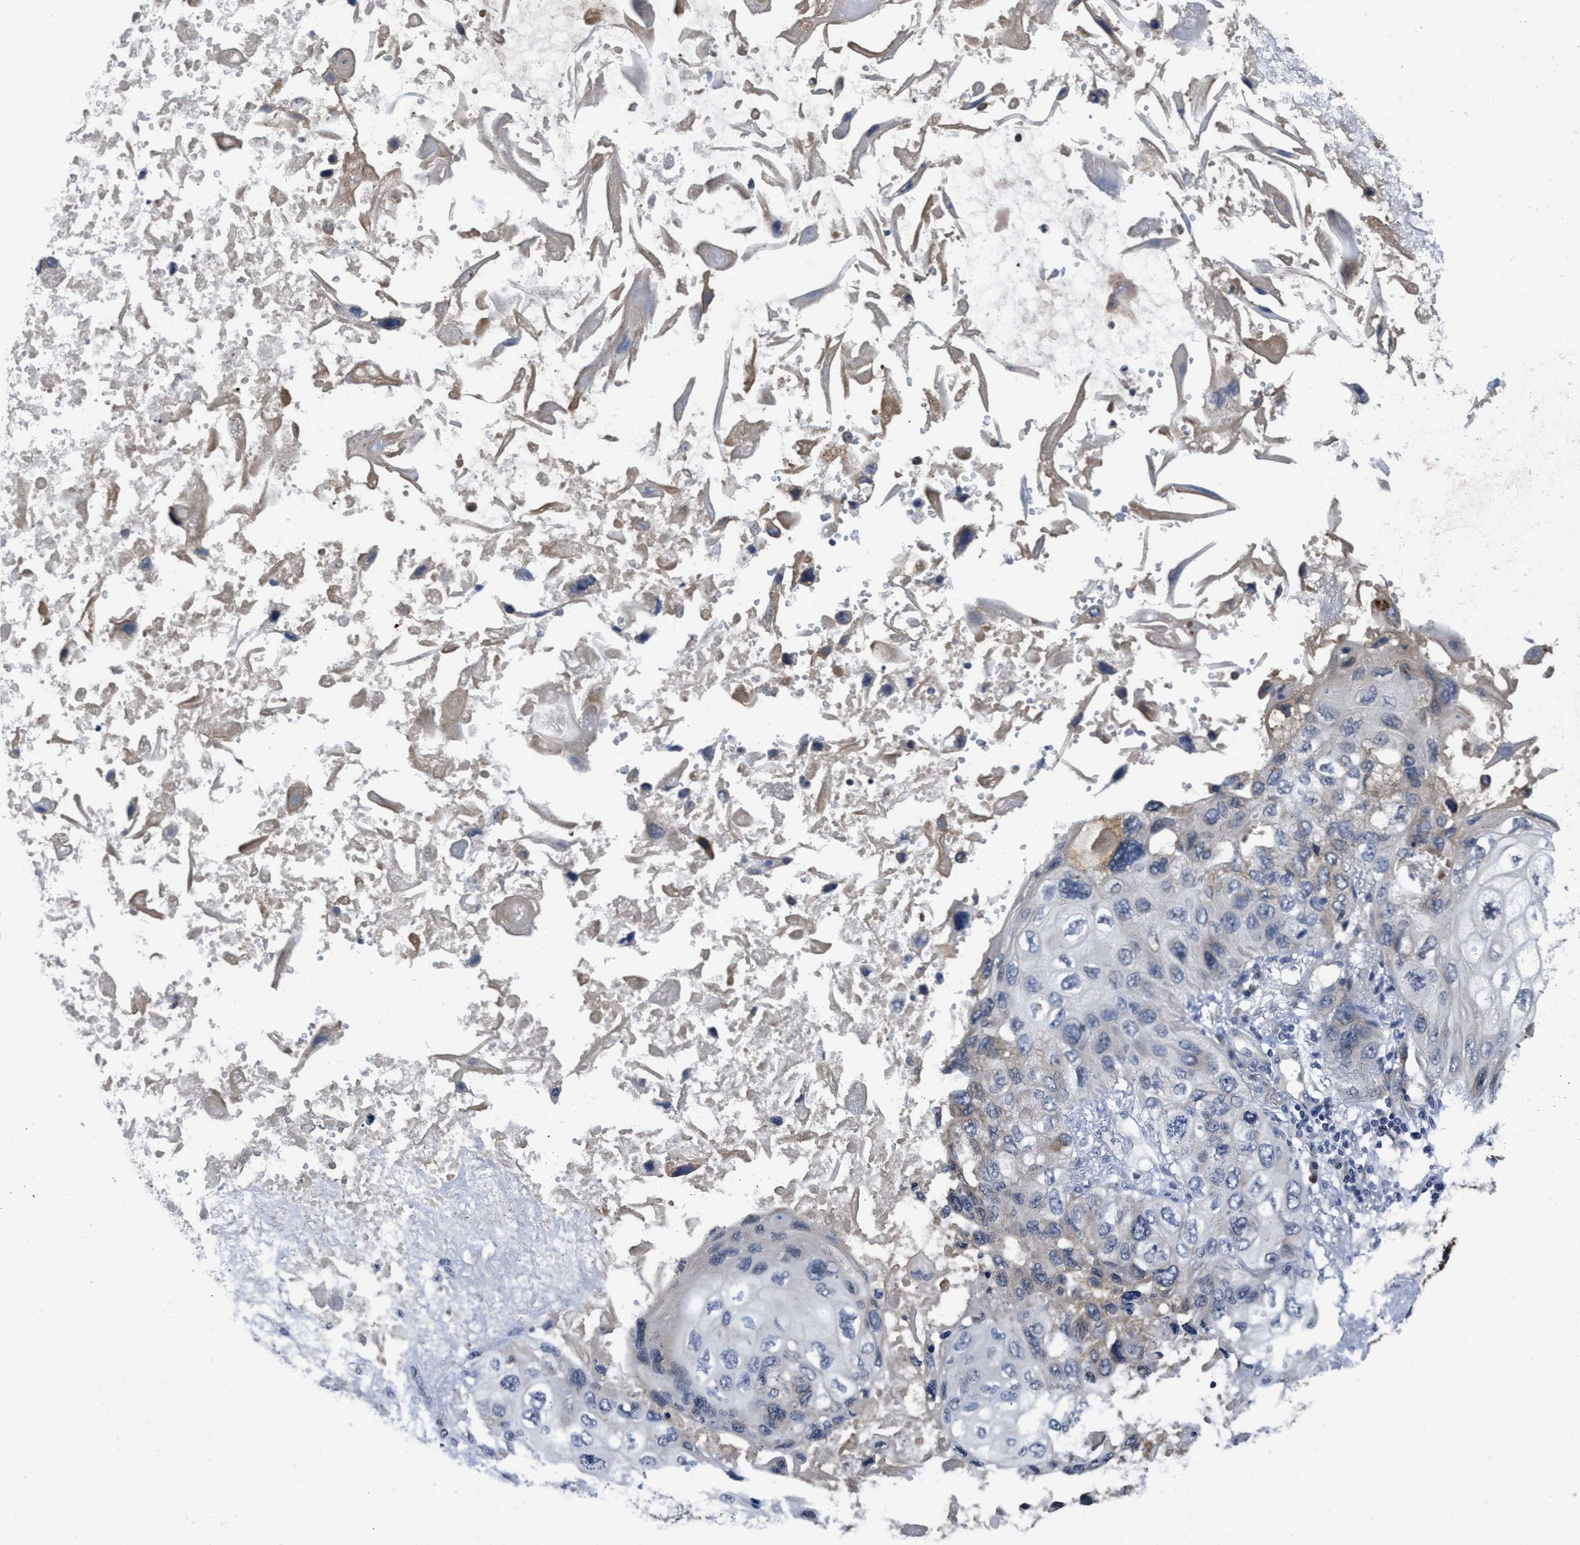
{"staining": {"intensity": "weak", "quantity": "<25%", "location": "cytoplasmic/membranous"}, "tissue": "lung cancer", "cell_type": "Tumor cells", "image_type": "cancer", "snomed": [{"axis": "morphology", "description": "Squamous cell carcinoma, NOS"}, {"axis": "topography", "description": "Lung"}], "caption": "IHC photomicrograph of neoplastic tissue: human lung cancer (squamous cell carcinoma) stained with DAB (3,3'-diaminobenzidine) reveals no significant protein positivity in tumor cells.", "gene": "ANGPT1", "patient": {"sex": "female", "age": 73}}